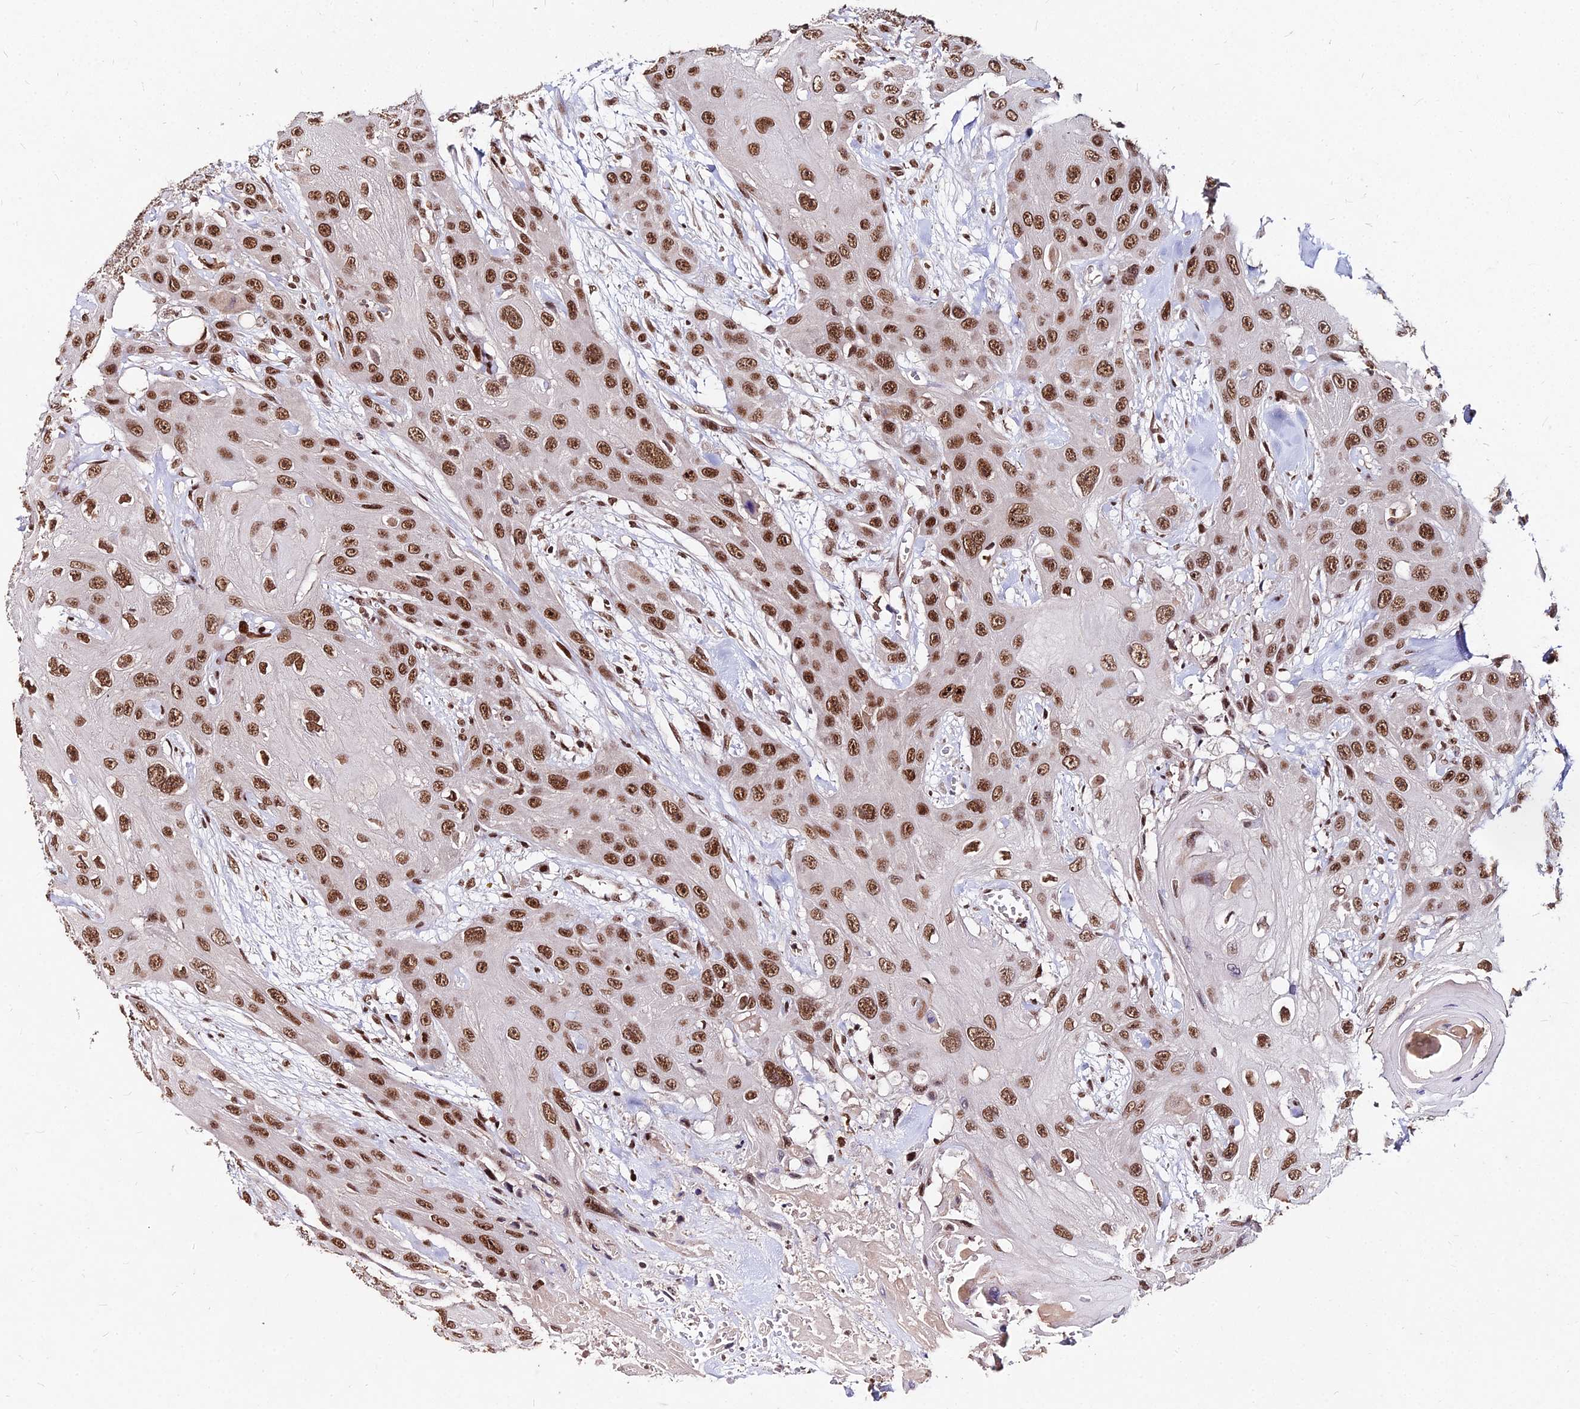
{"staining": {"intensity": "moderate", "quantity": ">75%", "location": "nuclear"}, "tissue": "head and neck cancer", "cell_type": "Tumor cells", "image_type": "cancer", "snomed": [{"axis": "morphology", "description": "Squamous cell carcinoma, NOS"}, {"axis": "topography", "description": "Head-Neck"}], "caption": "A brown stain labels moderate nuclear expression of a protein in head and neck squamous cell carcinoma tumor cells. (DAB (3,3'-diaminobenzidine) IHC, brown staining for protein, blue staining for nuclei).", "gene": "ZBED4", "patient": {"sex": "male", "age": 81}}